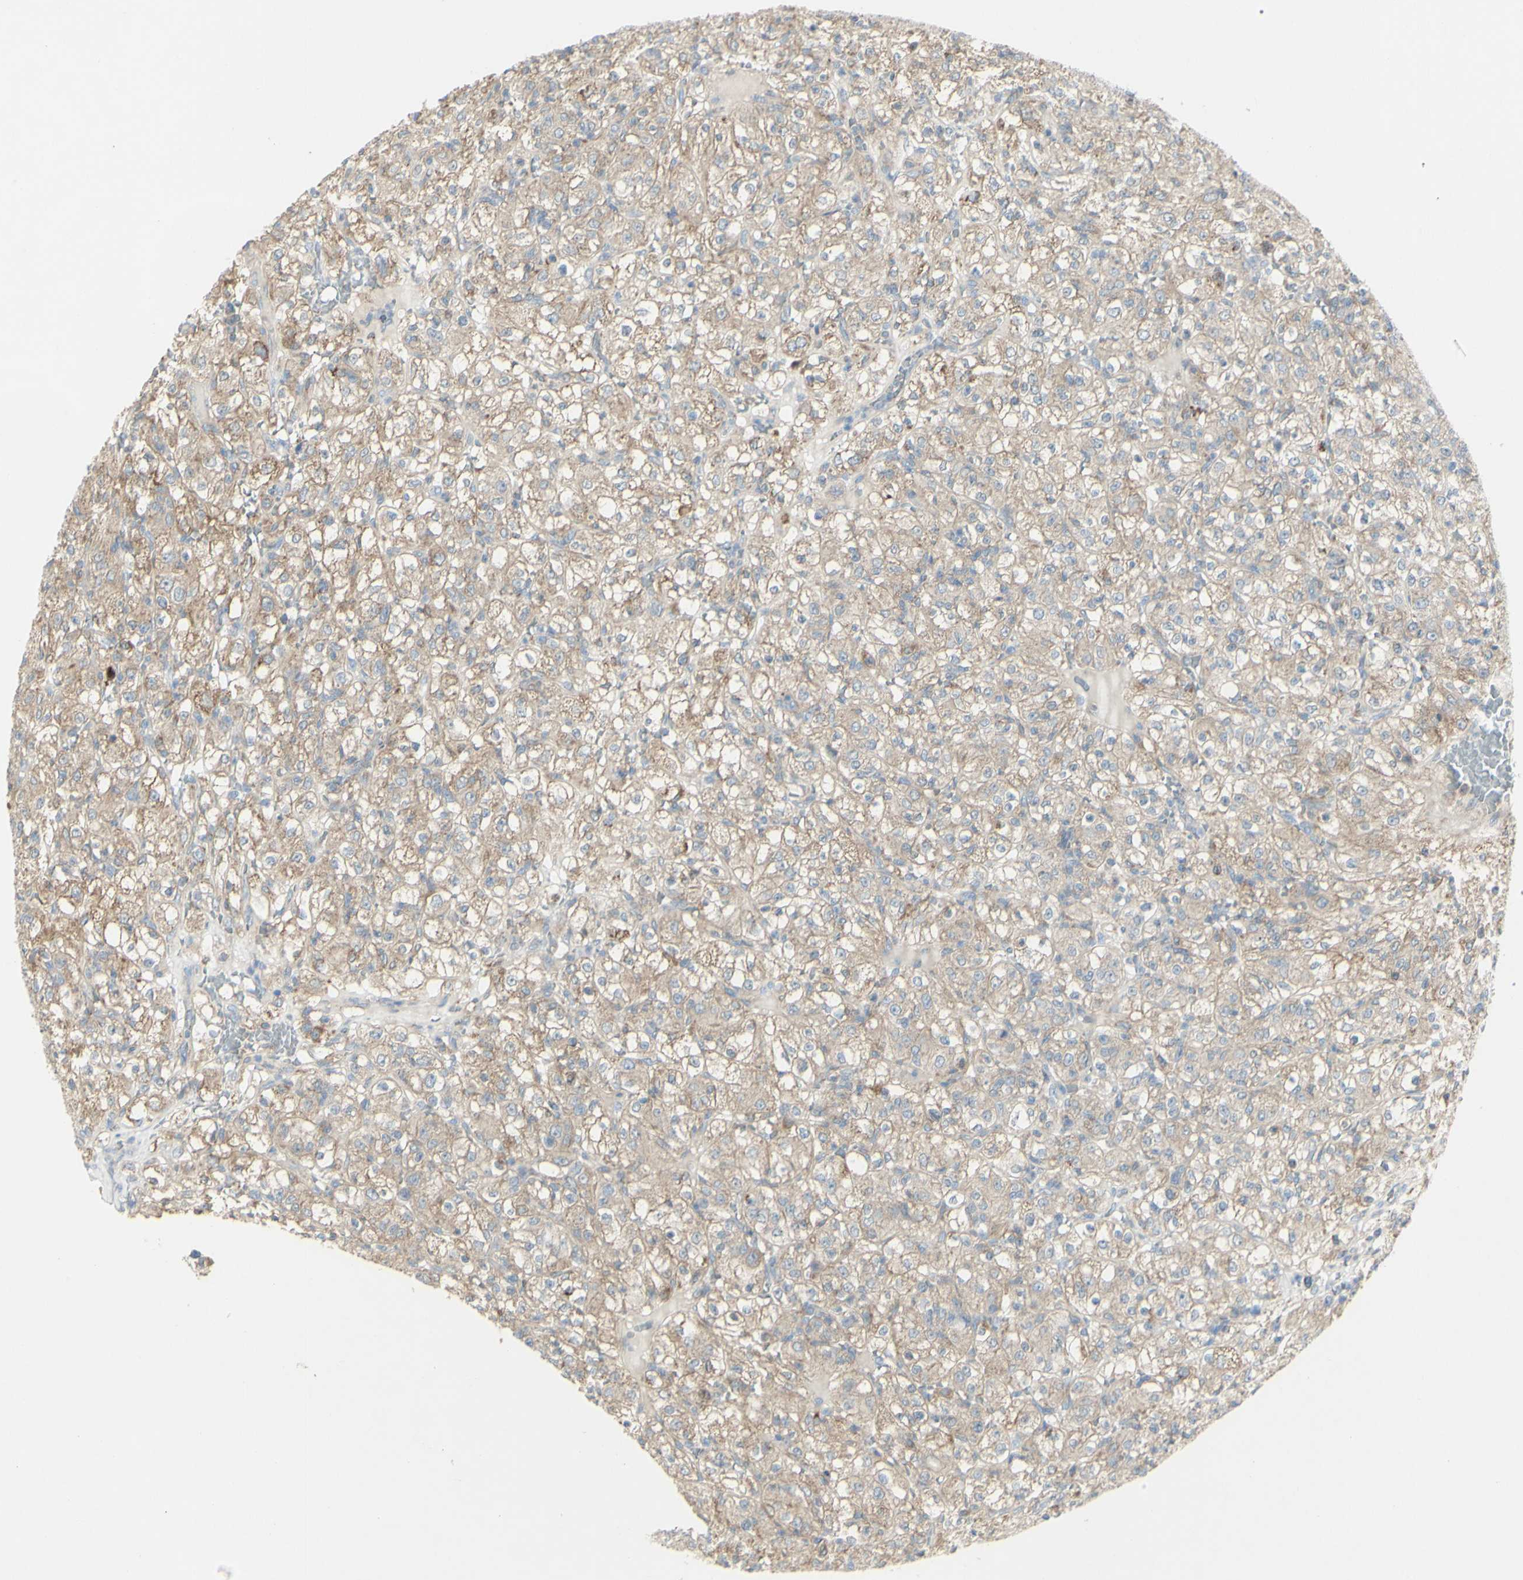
{"staining": {"intensity": "weak", "quantity": ">75%", "location": "cytoplasmic/membranous"}, "tissue": "renal cancer", "cell_type": "Tumor cells", "image_type": "cancer", "snomed": [{"axis": "morphology", "description": "Normal tissue, NOS"}, {"axis": "morphology", "description": "Adenocarcinoma, NOS"}, {"axis": "topography", "description": "Kidney"}], "caption": "Immunohistochemical staining of renal cancer displays weak cytoplasmic/membranous protein positivity in approximately >75% of tumor cells.", "gene": "CNTNAP1", "patient": {"sex": "female", "age": 72}}